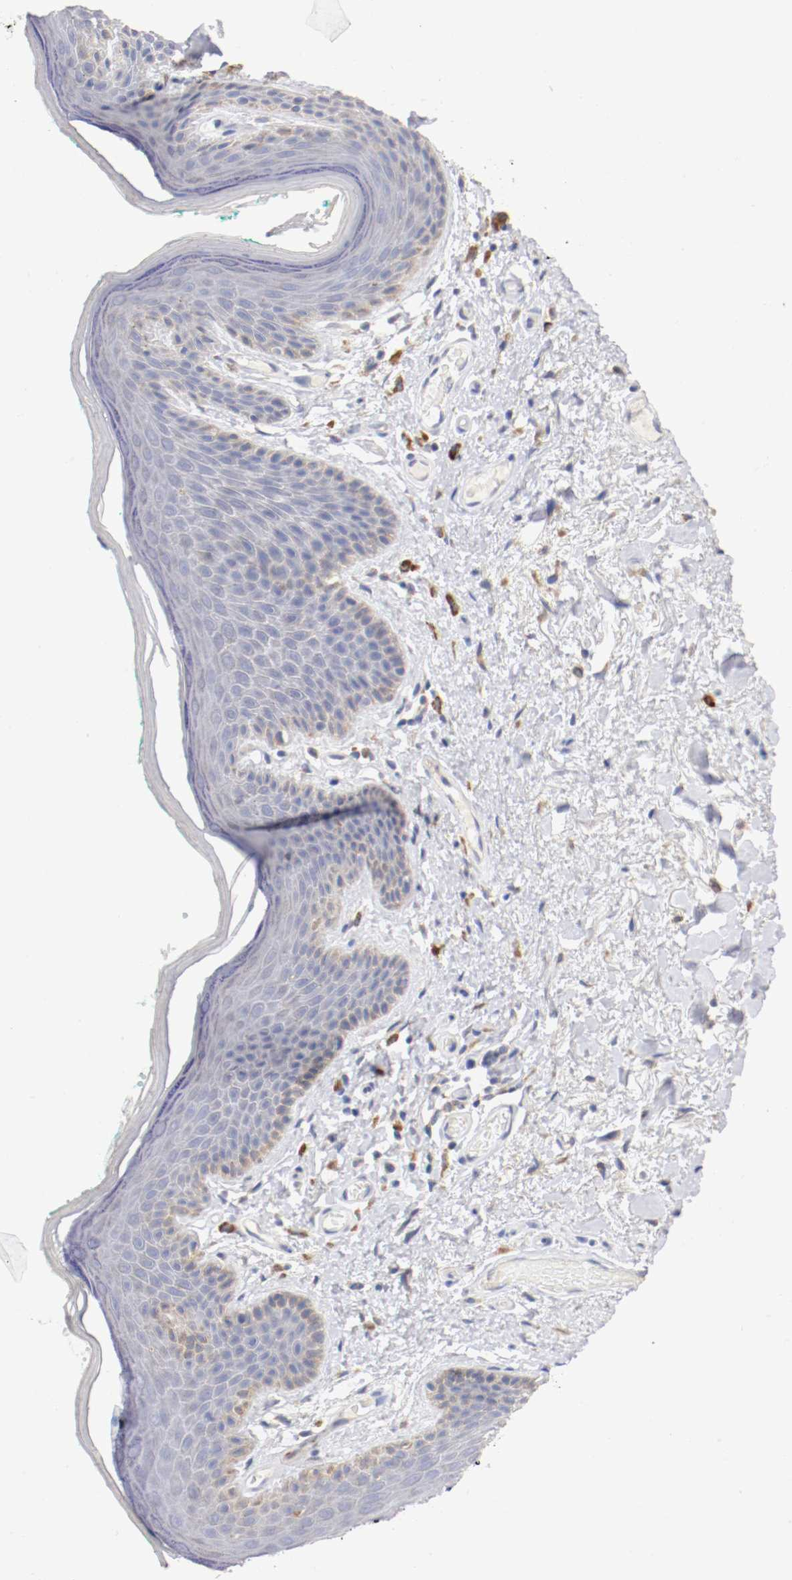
{"staining": {"intensity": "moderate", "quantity": "25%-75%", "location": "cytoplasmic/membranous"}, "tissue": "skin", "cell_type": "Epidermal cells", "image_type": "normal", "snomed": [{"axis": "morphology", "description": "Normal tissue, NOS"}, {"axis": "topography", "description": "Anal"}], "caption": "Immunohistochemical staining of unremarkable human skin reveals 25%-75% levels of moderate cytoplasmic/membranous protein expression in about 25%-75% of epidermal cells.", "gene": "TRAF2", "patient": {"sex": "male", "age": 74}}